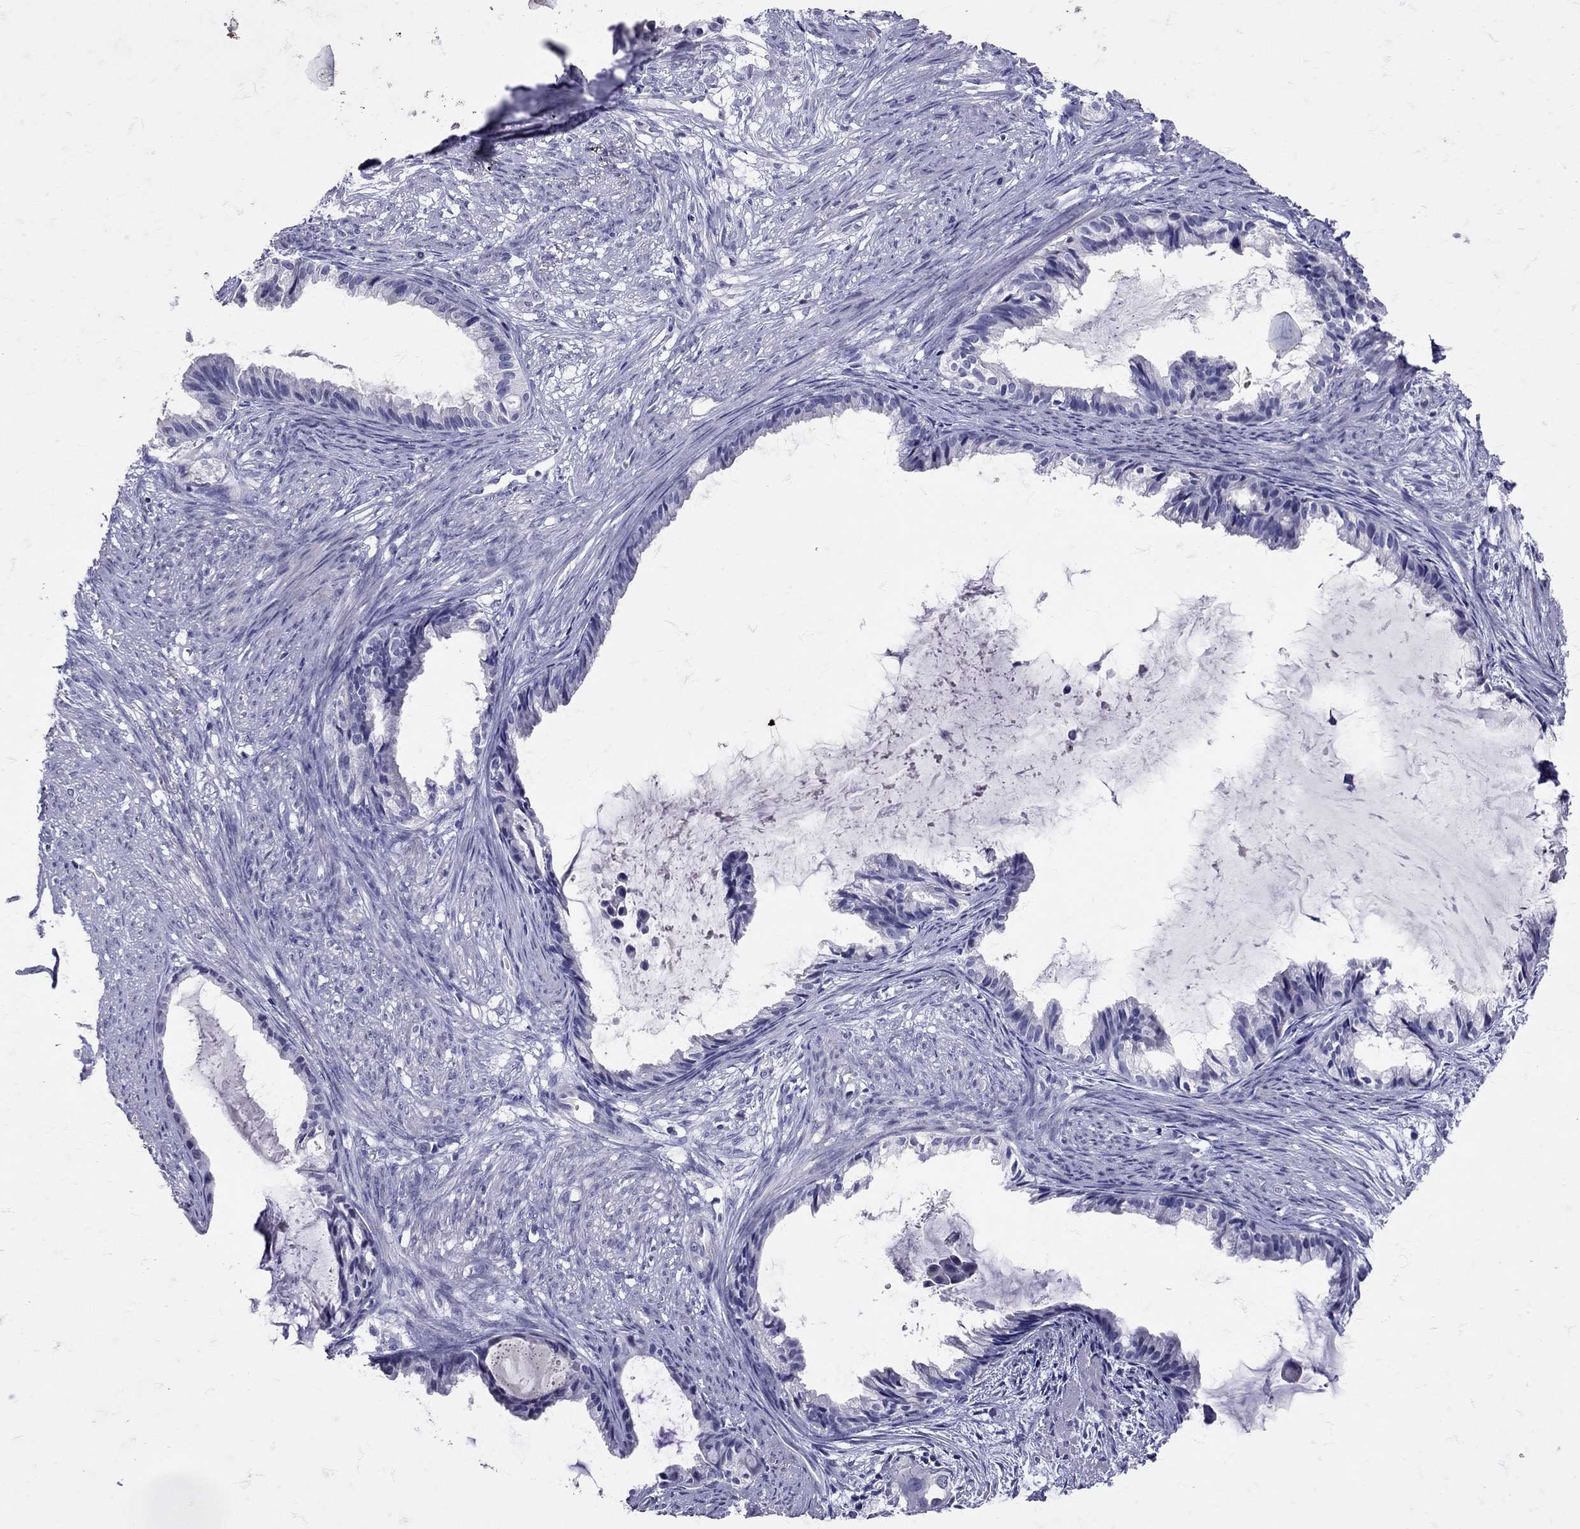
{"staining": {"intensity": "negative", "quantity": "none", "location": "none"}, "tissue": "endometrial cancer", "cell_type": "Tumor cells", "image_type": "cancer", "snomed": [{"axis": "morphology", "description": "Adenocarcinoma, NOS"}, {"axis": "topography", "description": "Endometrium"}], "caption": "An immunohistochemistry (IHC) histopathology image of endometrial cancer is shown. There is no staining in tumor cells of endometrial cancer.", "gene": "SST", "patient": {"sex": "female", "age": 86}}